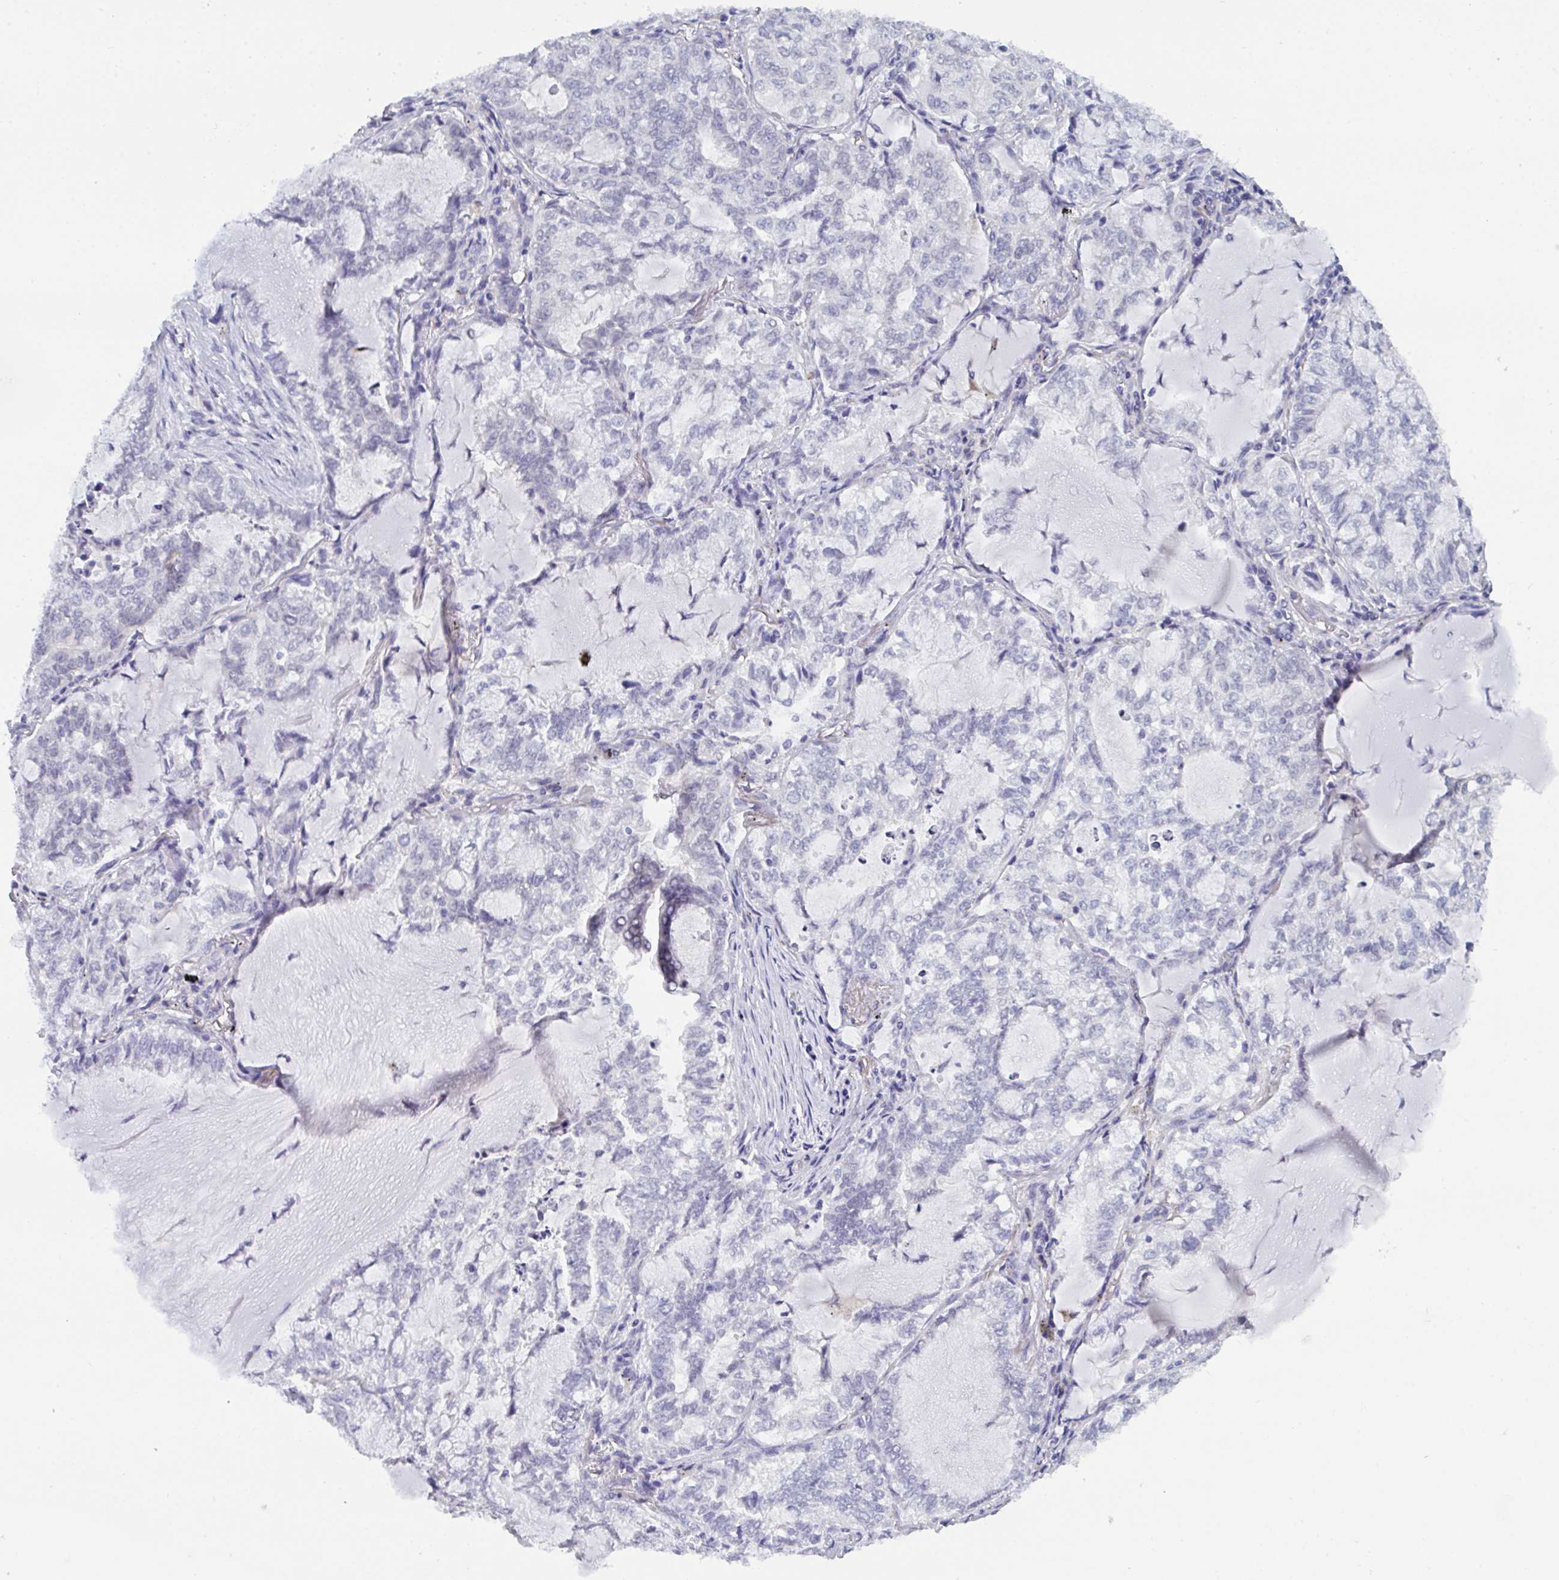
{"staining": {"intensity": "negative", "quantity": "none", "location": "none"}, "tissue": "lung cancer", "cell_type": "Tumor cells", "image_type": "cancer", "snomed": [{"axis": "morphology", "description": "Adenocarcinoma, NOS"}, {"axis": "topography", "description": "Lymph node"}, {"axis": "topography", "description": "Lung"}], "caption": "Immunohistochemical staining of human lung cancer demonstrates no significant staining in tumor cells. Brightfield microscopy of immunohistochemistry stained with DAB (3,3'-diaminobenzidine) (brown) and hematoxylin (blue), captured at high magnification.", "gene": "SERPINB13", "patient": {"sex": "male", "age": 66}}